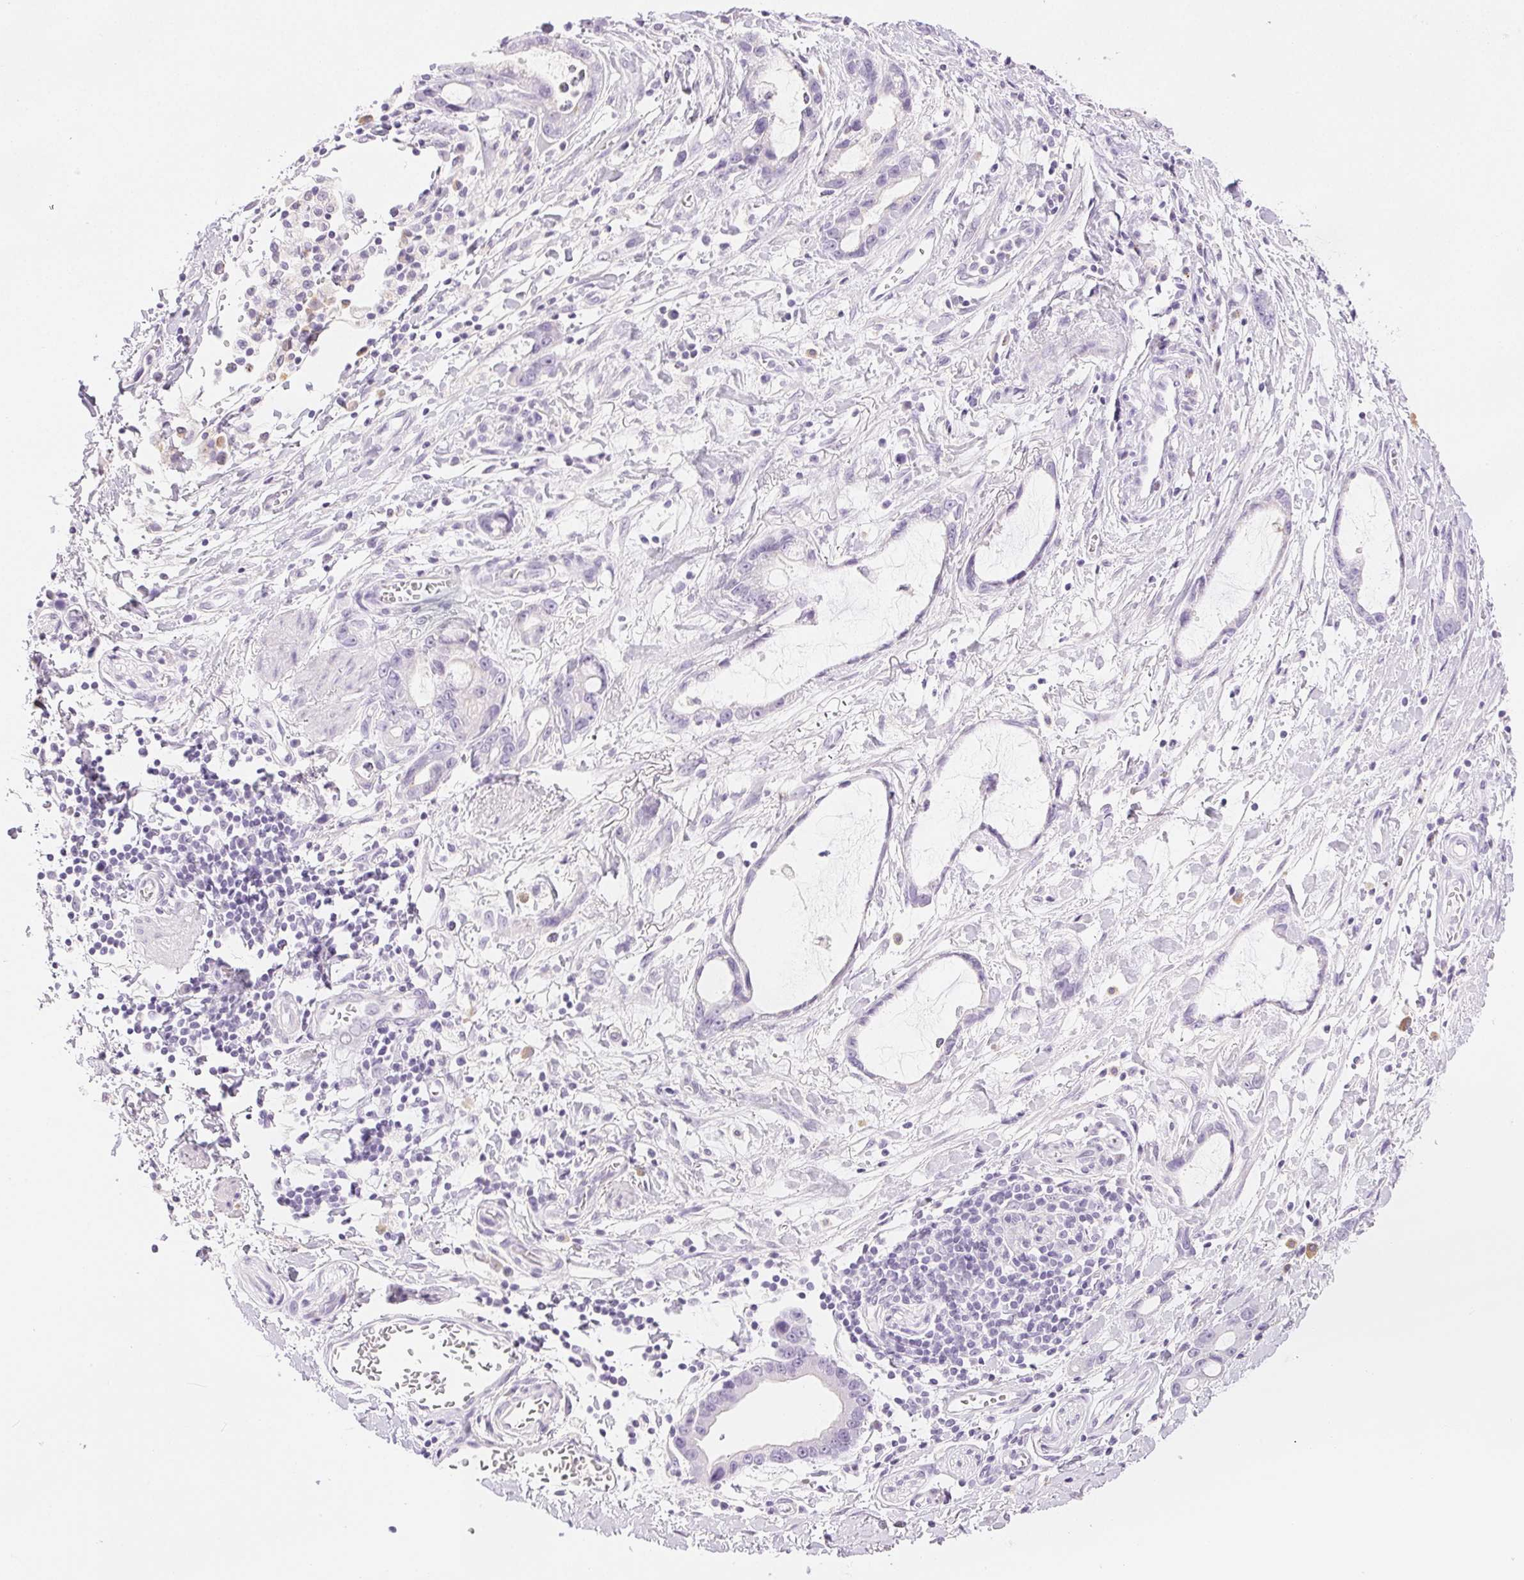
{"staining": {"intensity": "weak", "quantity": "<25%", "location": "cytoplasmic/membranous"}, "tissue": "stomach cancer", "cell_type": "Tumor cells", "image_type": "cancer", "snomed": [{"axis": "morphology", "description": "Adenocarcinoma, NOS"}, {"axis": "topography", "description": "Stomach"}], "caption": "IHC micrograph of adenocarcinoma (stomach) stained for a protein (brown), which displays no expression in tumor cells.", "gene": "SLC5A2", "patient": {"sex": "male", "age": 55}}